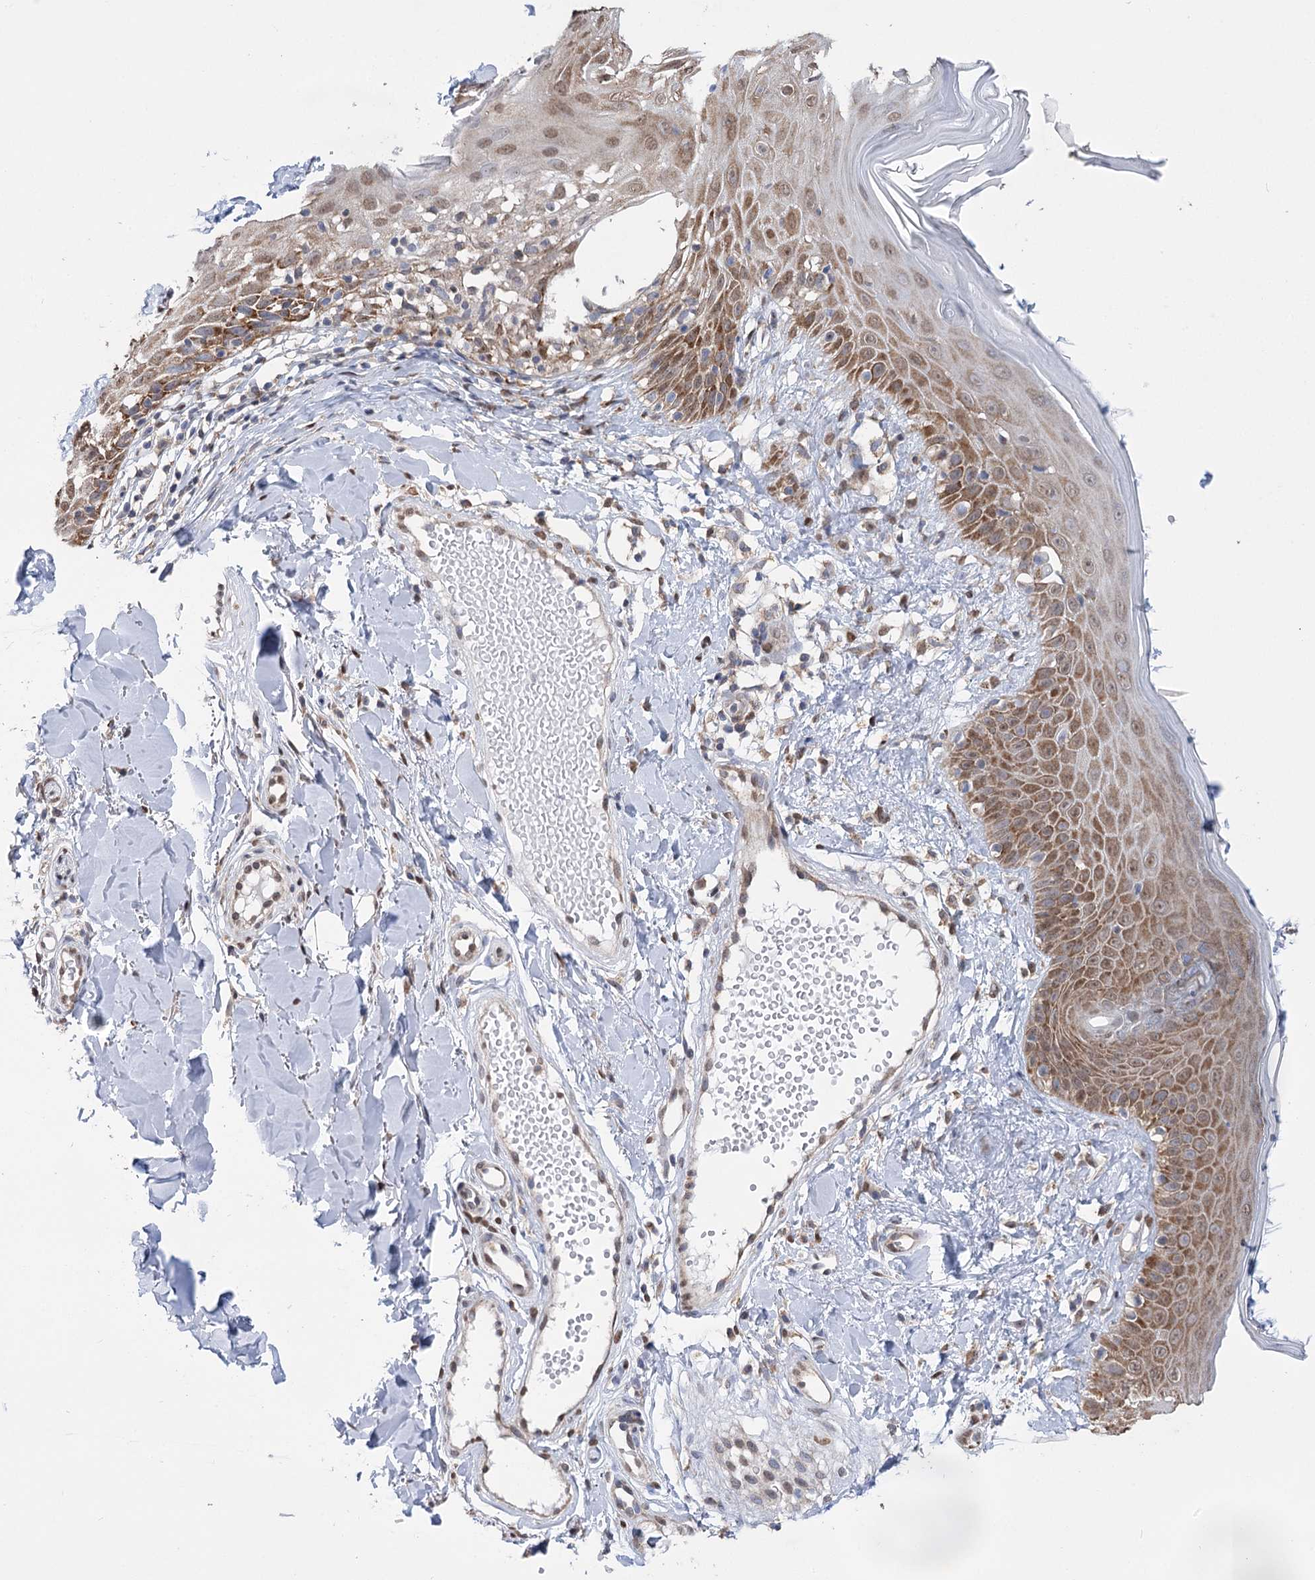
{"staining": {"intensity": "weak", "quantity": ">75%", "location": "cytoplasmic/membranous,nuclear"}, "tissue": "skin", "cell_type": "Fibroblasts", "image_type": "normal", "snomed": [{"axis": "morphology", "description": "Normal tissue, NOS"}, {"axis": "topography", "description": "Skin"}], "caption": "Approximately >75% of fibroblasts in benign skin demonstrate weak cytoplasmic/membranous,nuclear protein expression as visualized by brown immunohistochemical staining.", "gene": "NFU1", "patient": {"sex": "male", "age": 52}}